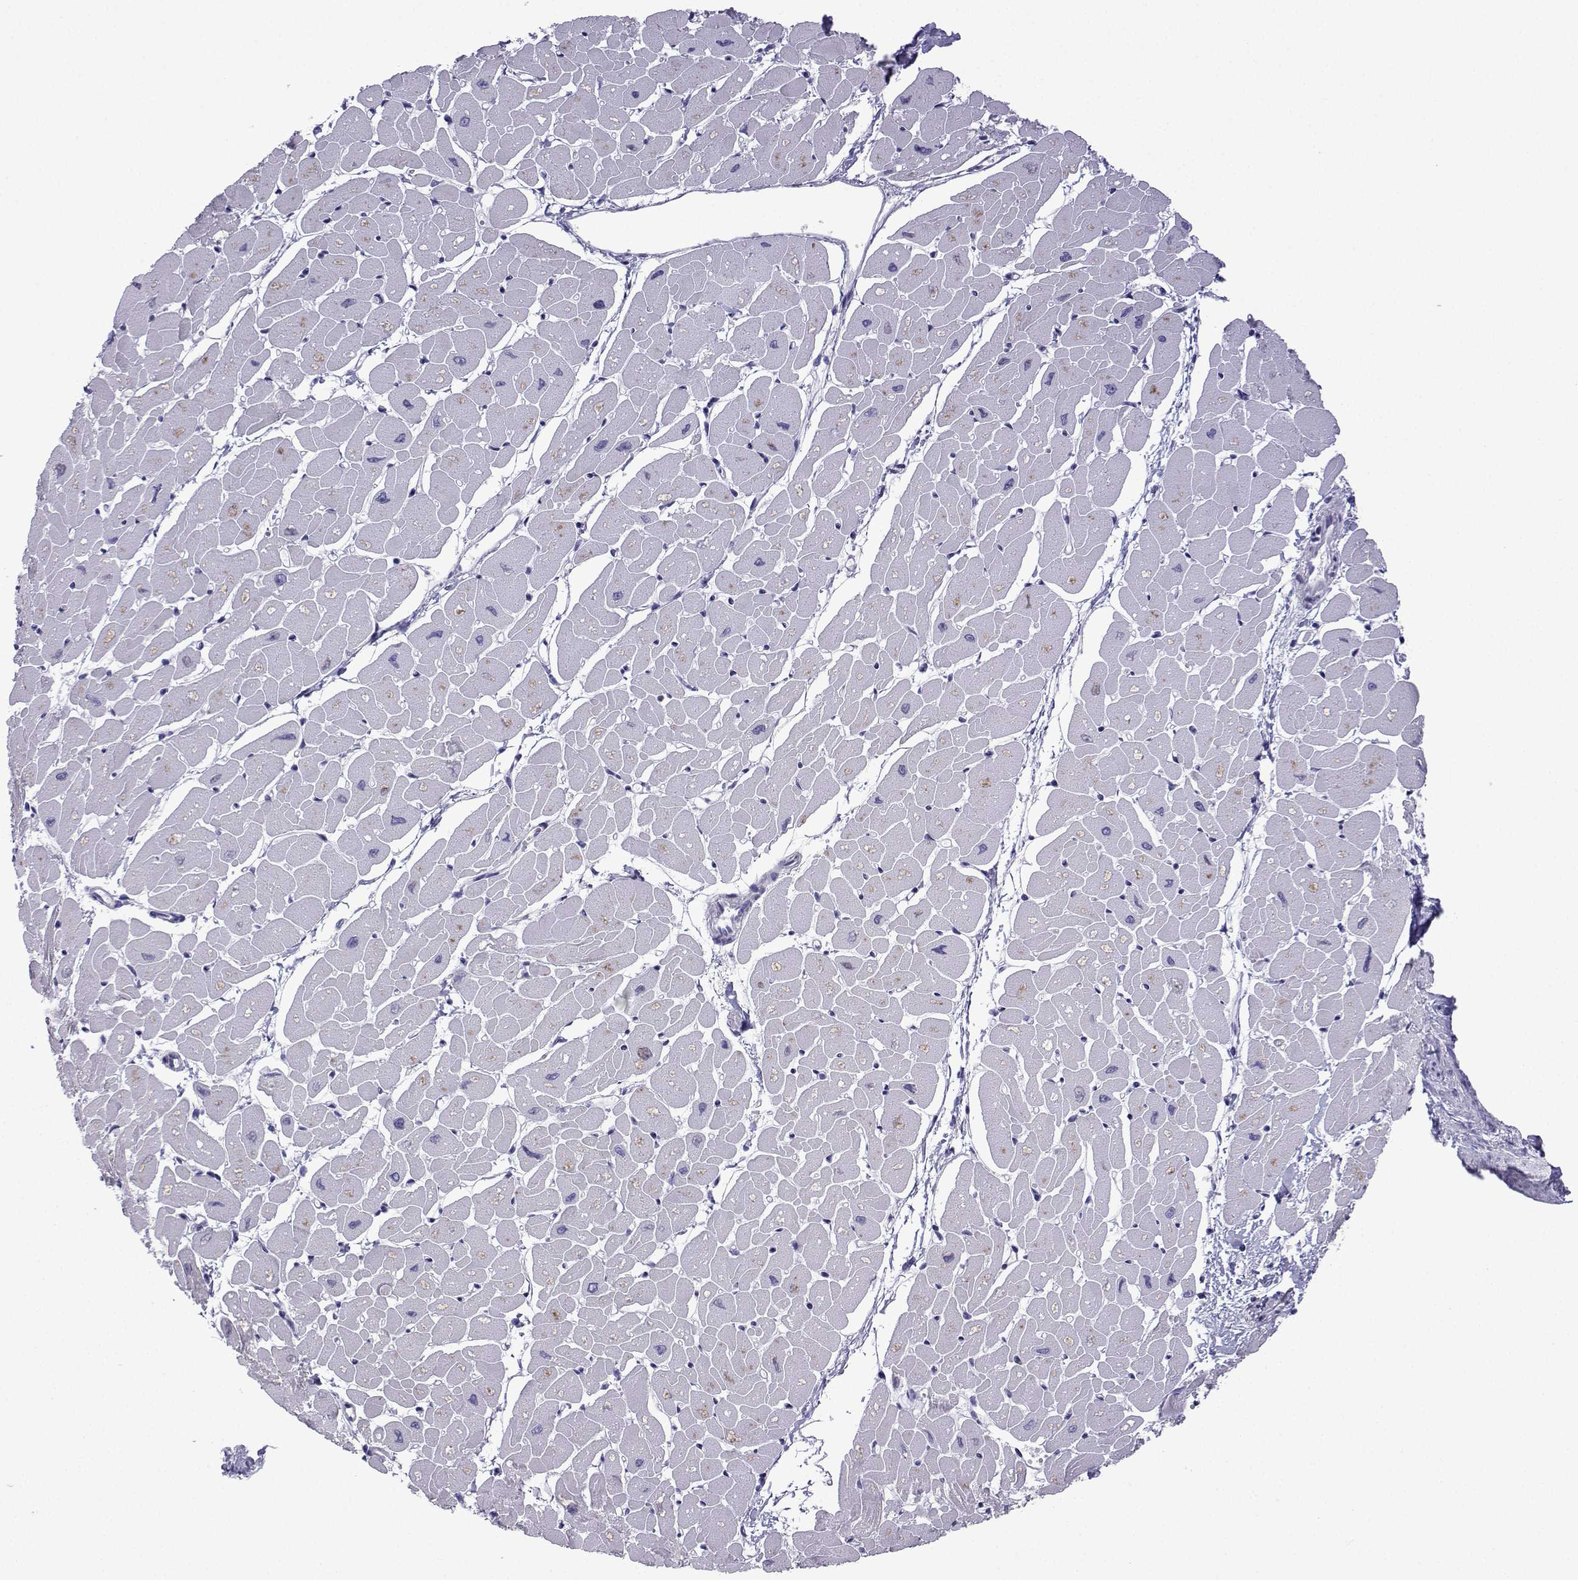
{"staining": {"intensity": "negative", "quantity": "none", "location": "none"}, "tissue": "heart muscle", "cell_type": "Cardiomyocytes", "image_type": "normal", "snomed": [{"axis": "morphology", "description": "Normal tissue, NOS"}, {"axis": "topography", "description": "Heart"}], "caption": "Immunohistochemistry (IHC) histopathology image of unremarkable human heart muscle stained for a protein (brown), which shows no expression in cardiomyocytes.", "gene": "CFAP70", "patient": {"sex": "male", "age": 57}}